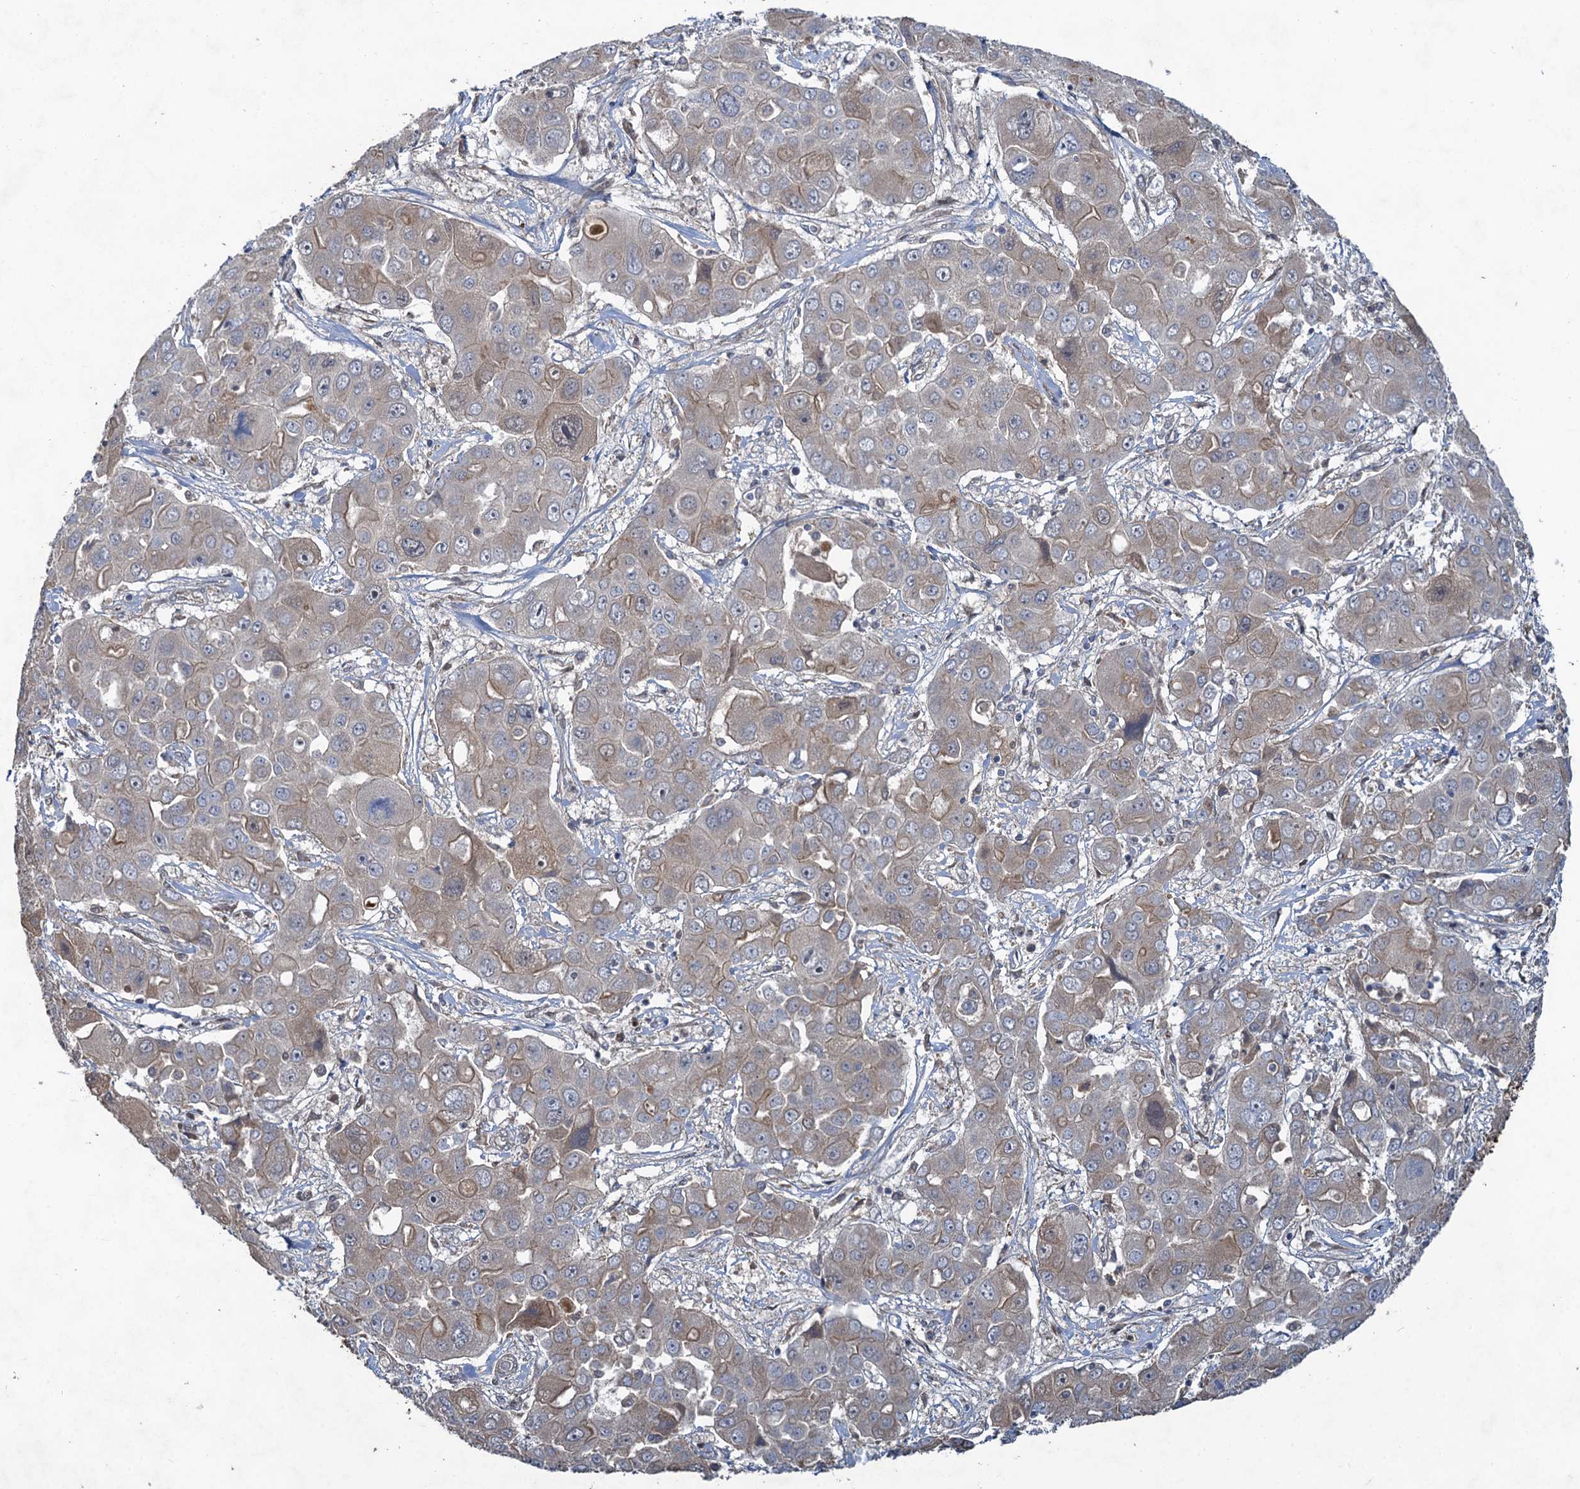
{"staining": {"intensity": "weak", "quantity": "<25%", "location": "cytoplasmic/membranous"}, "tissue": "liver cancer", "cell_type": "Tumor cells", "image_type": "cancer", "snomed": [{"axis": "morphology", "description": "Cholangiocarcinoma"}, {"axis": "topography", "description": "Liver"}], "caption": "Immunohistochemistry (IHC) of human liver cholangiocarcinoma reveals no expression in tumor cells. The staining is performed using DAB (3,3'-diaminobenzidine) brown chromogen with nuclei counter-stained in using hematoxylin.", "gene": "NUDT22", "patient": {"sex": "male", "age": 67}}